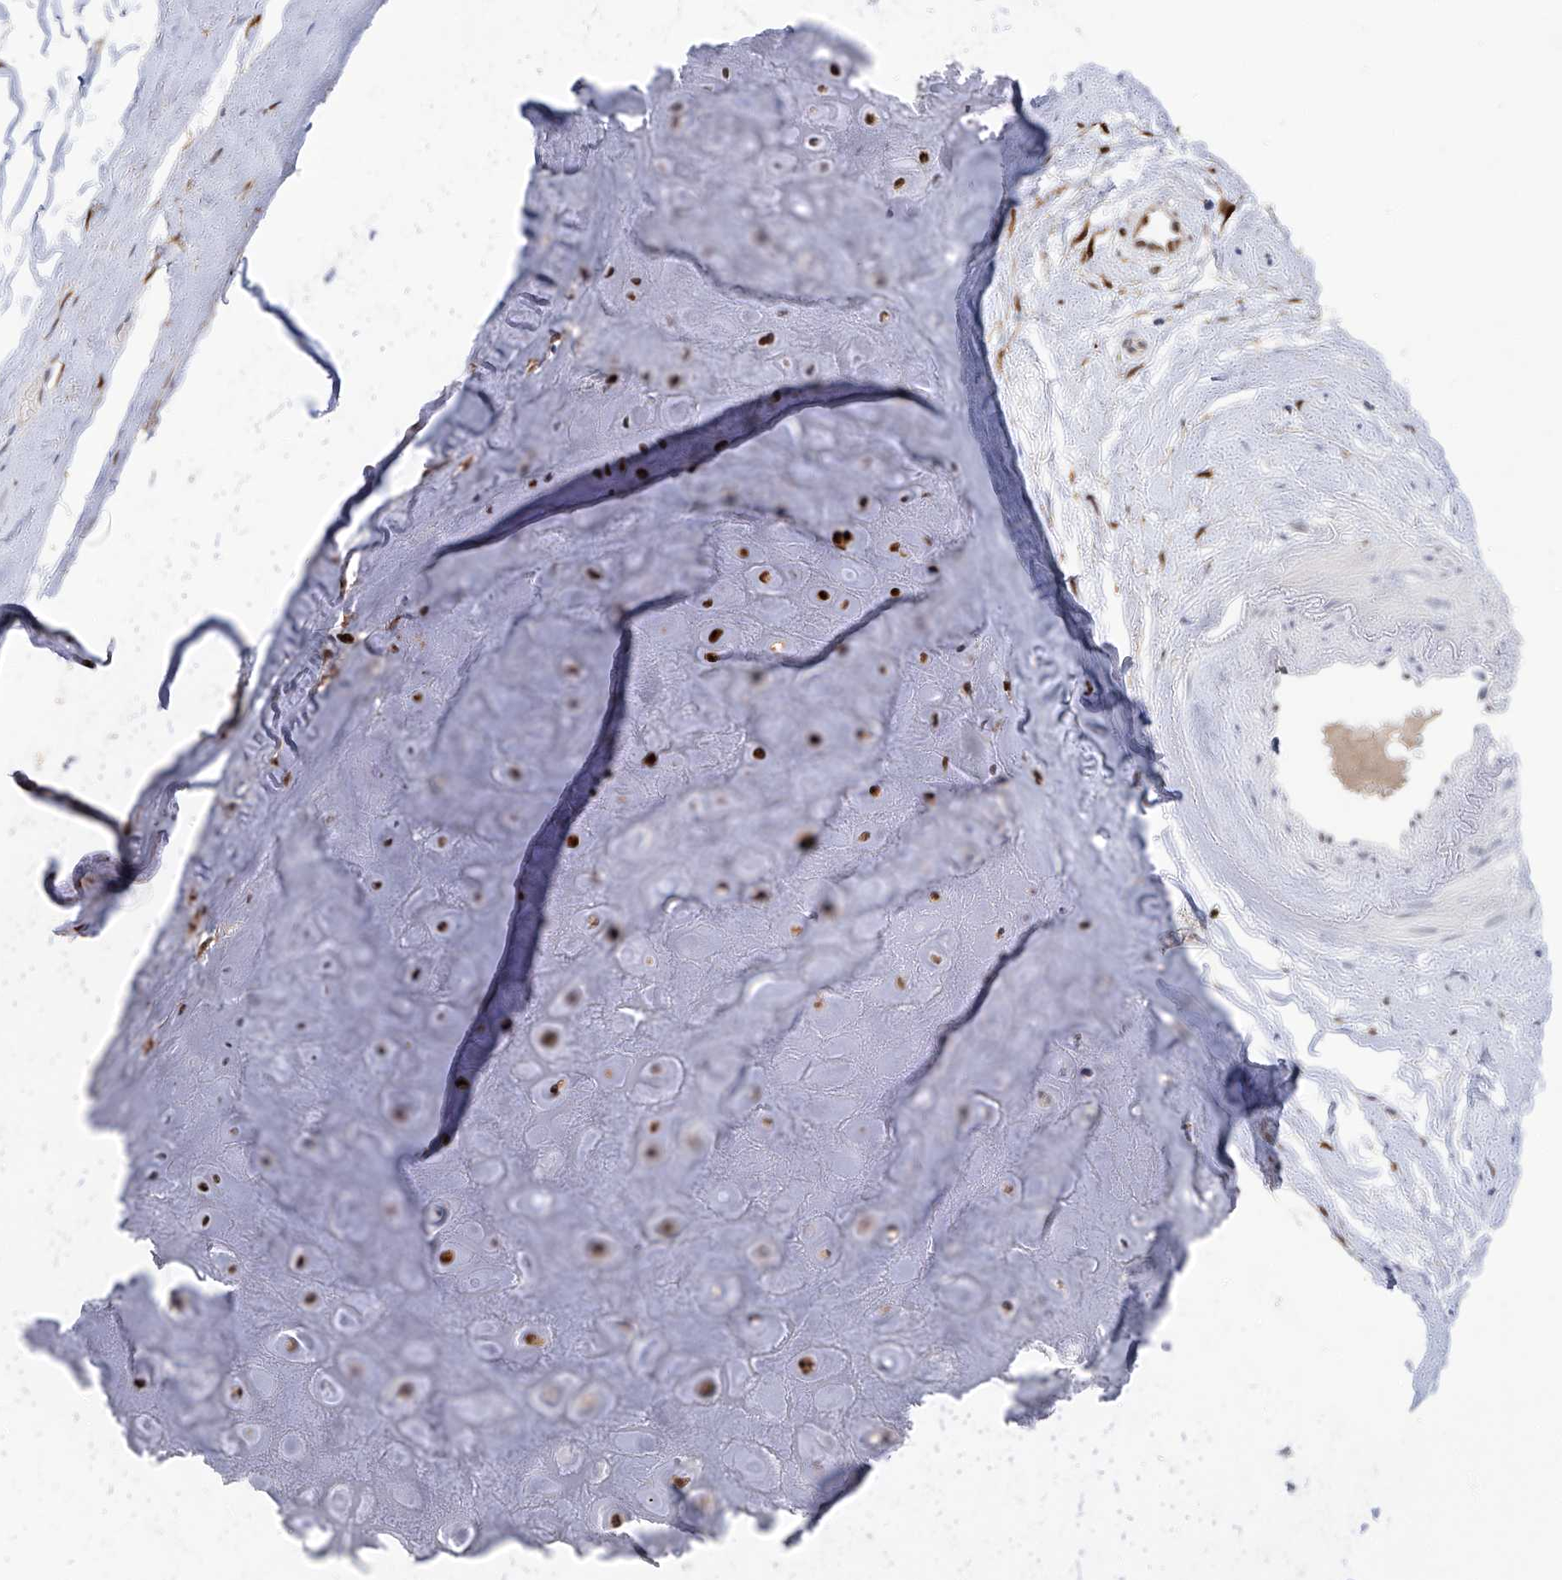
{"staining": {"intensity": "negative", "quantity": "none", "location": "none"}, "tissue": "adipose tissue", "cell_type": "Adipocytes", "image_type": "normal", "snomed": [{"axis": "morphology", "description": "Normal tissue, NOS"}, {"axis": "morphology", "description": "Basal cell carcinoma"}, {"axis": "topography", "description": "Skin"}], "caption": "An immunohistochemistry histopathology image of unremarkable adipose tissue is shown. There is no staining in adipocytes of adipose tissue. (DAB (3,3'-diaminobenzidine) immunohistochemistry (IHC), high magnification).", "gene": "PHF20", "patient": {"sex": "female", "age": 89}}